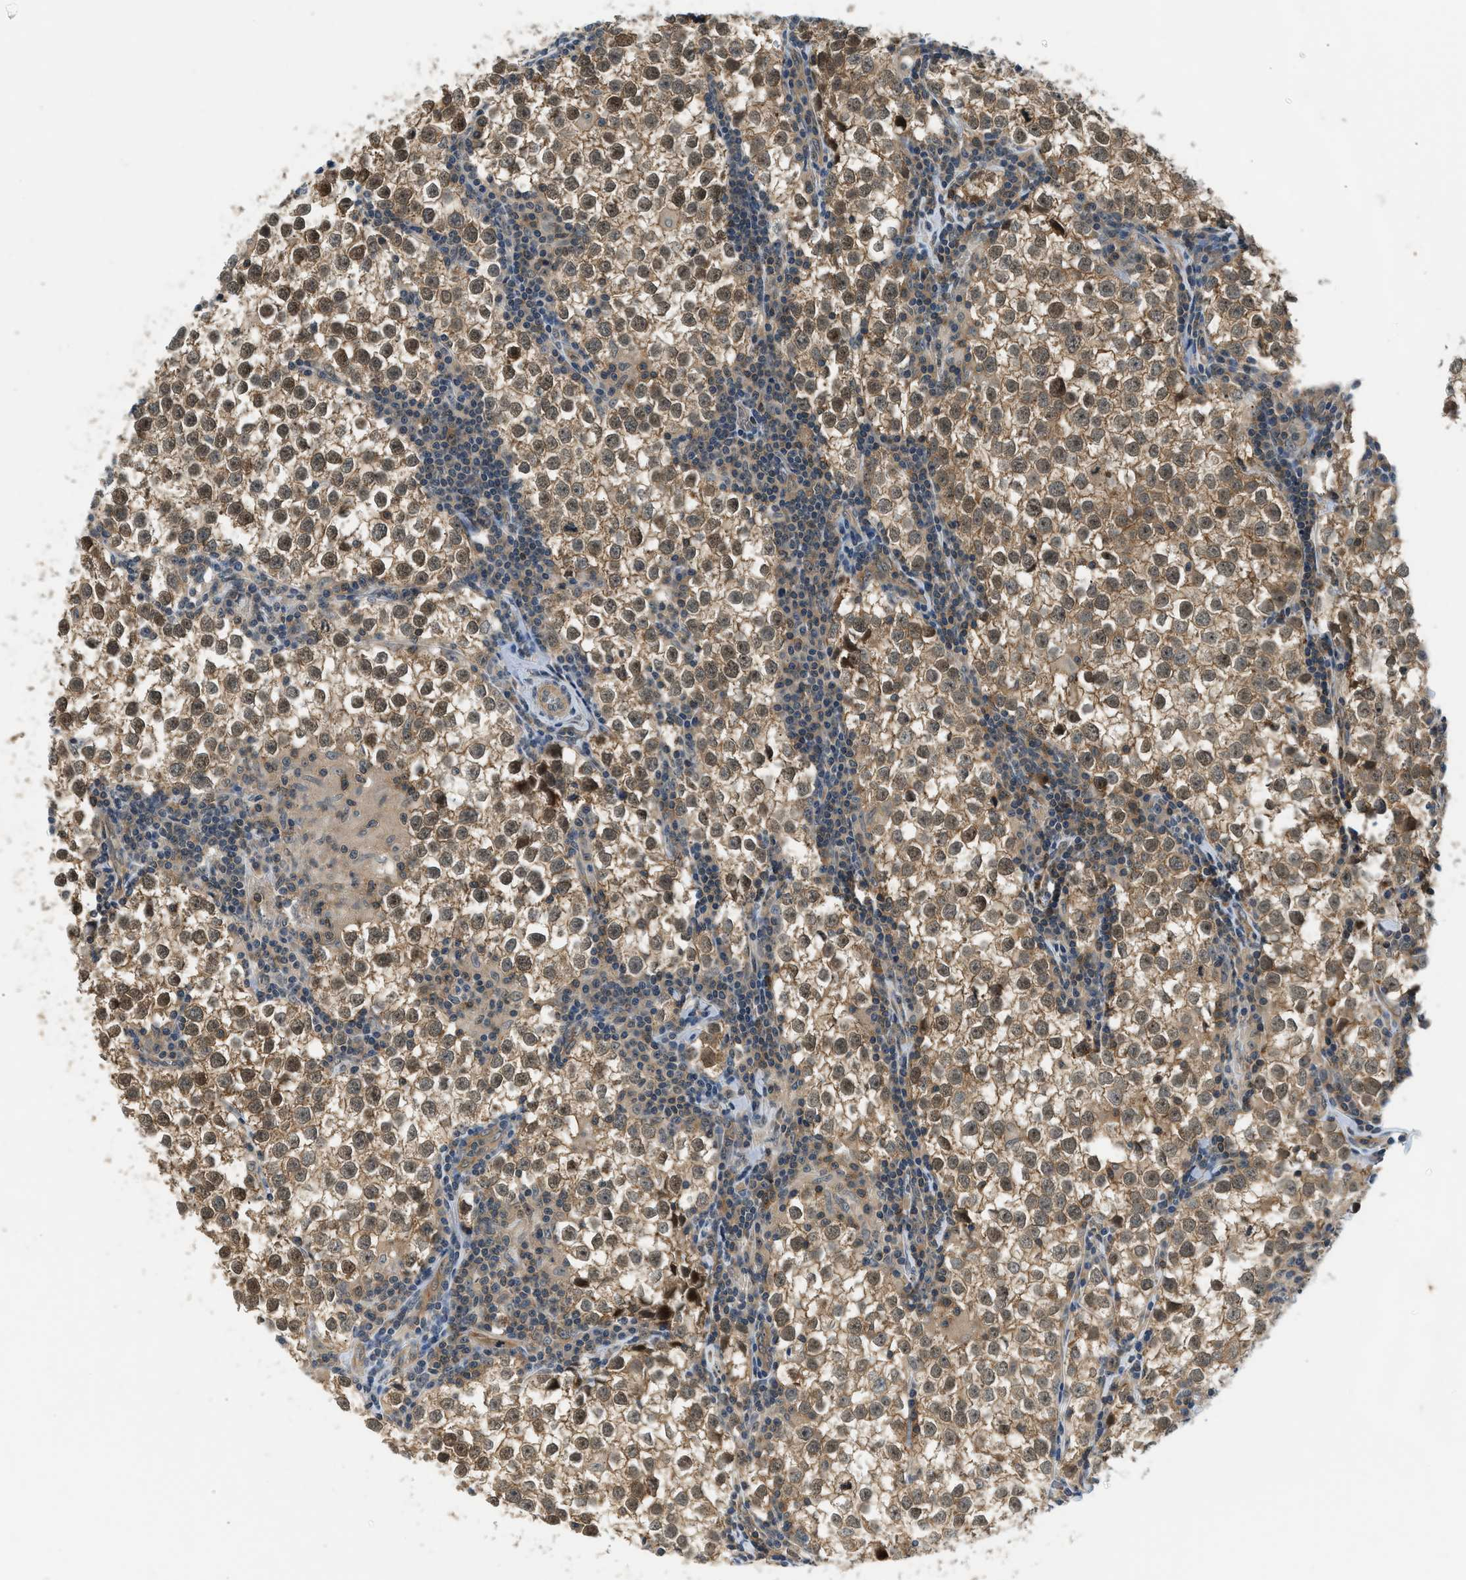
{"staining": {"intensity": "moderate", "quantity": ">75%", "location": "cytoplasmic/membranous"}, "tissue": "testis cancer", "cell_type": "Tumor cells", "image_type": "cancer", "snomed": [{"axis": "morphology", "description": "Seminoma, NOS"}, {"axis": "morphology", "description": "Carcinoma, Embryonal, NOS"}, {"axis": "topography", "description": "Testis"}], "caption": "IHC photomicrograph of embryonal carcinoma (testis) stained for a protein (brown), which exhibits medium levels of moderate cytoplasmic/membranous expression in approximately >75% of tumor cells.", "gene": "CBLB", "patient": {"sex": "male", "age": 36}}